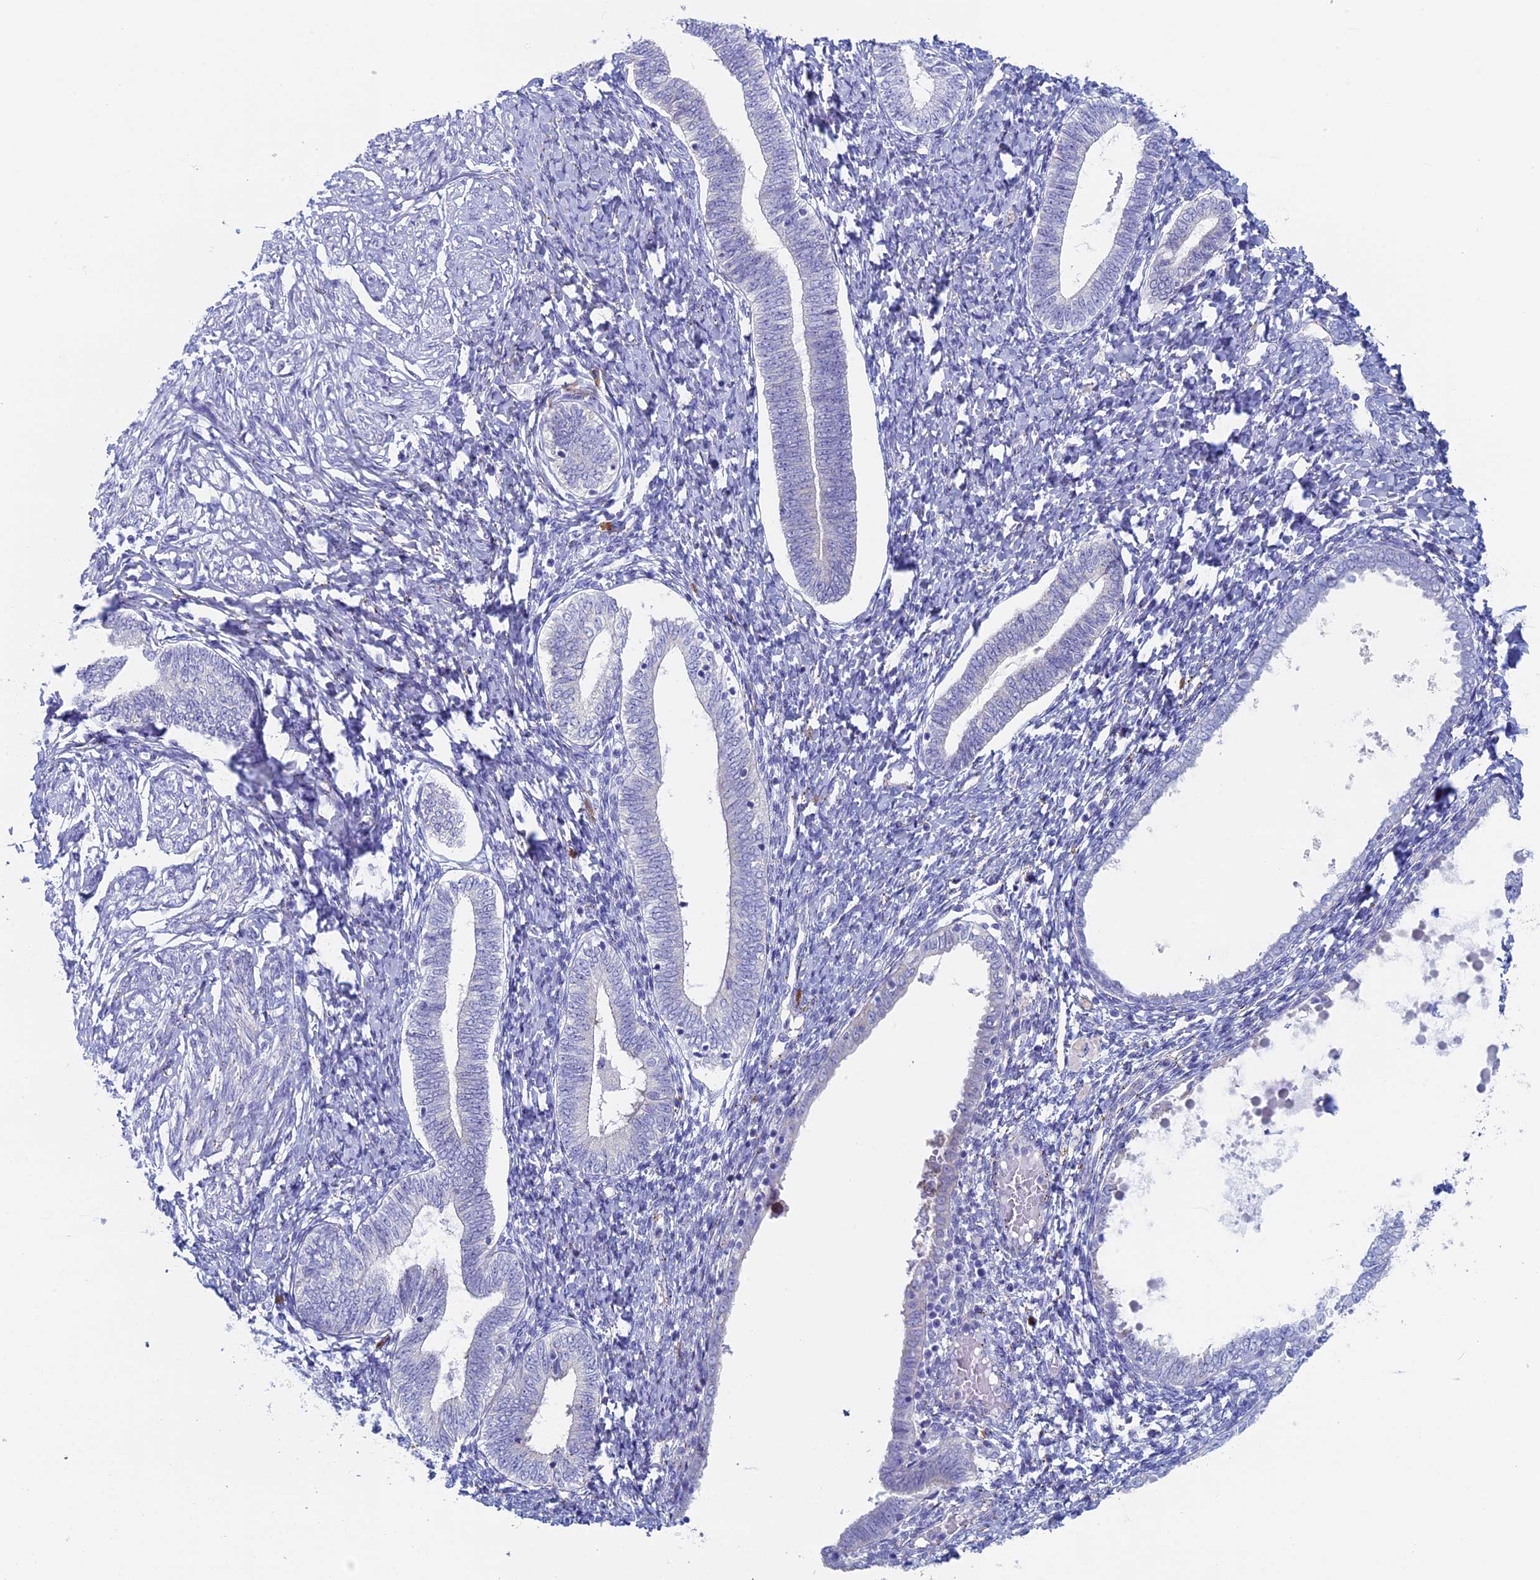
{"staining": {"intensity": "negative", "quantity": "none", "location": "none"}, "tissue": "endometrium", "cell_type": "Cells in endometrial stroma", "image_type": "normal", "snomed": [{"axis": "morphology", "description": "Normal tissue, NOS"}, {"axis": "topography", "description": "Endometrium"}], "caption": "IHC histopathology image of benign human endometrium stained for a protein (brown), which displays no expression in cells in endometrial stroma. (Stains: DAB IHC with hematoxylin counter stain, Microscopy: brightfield microscopy at high magnification).", "gene": "MAGEB6", "patient": {"sex": "female", "age": 72}}